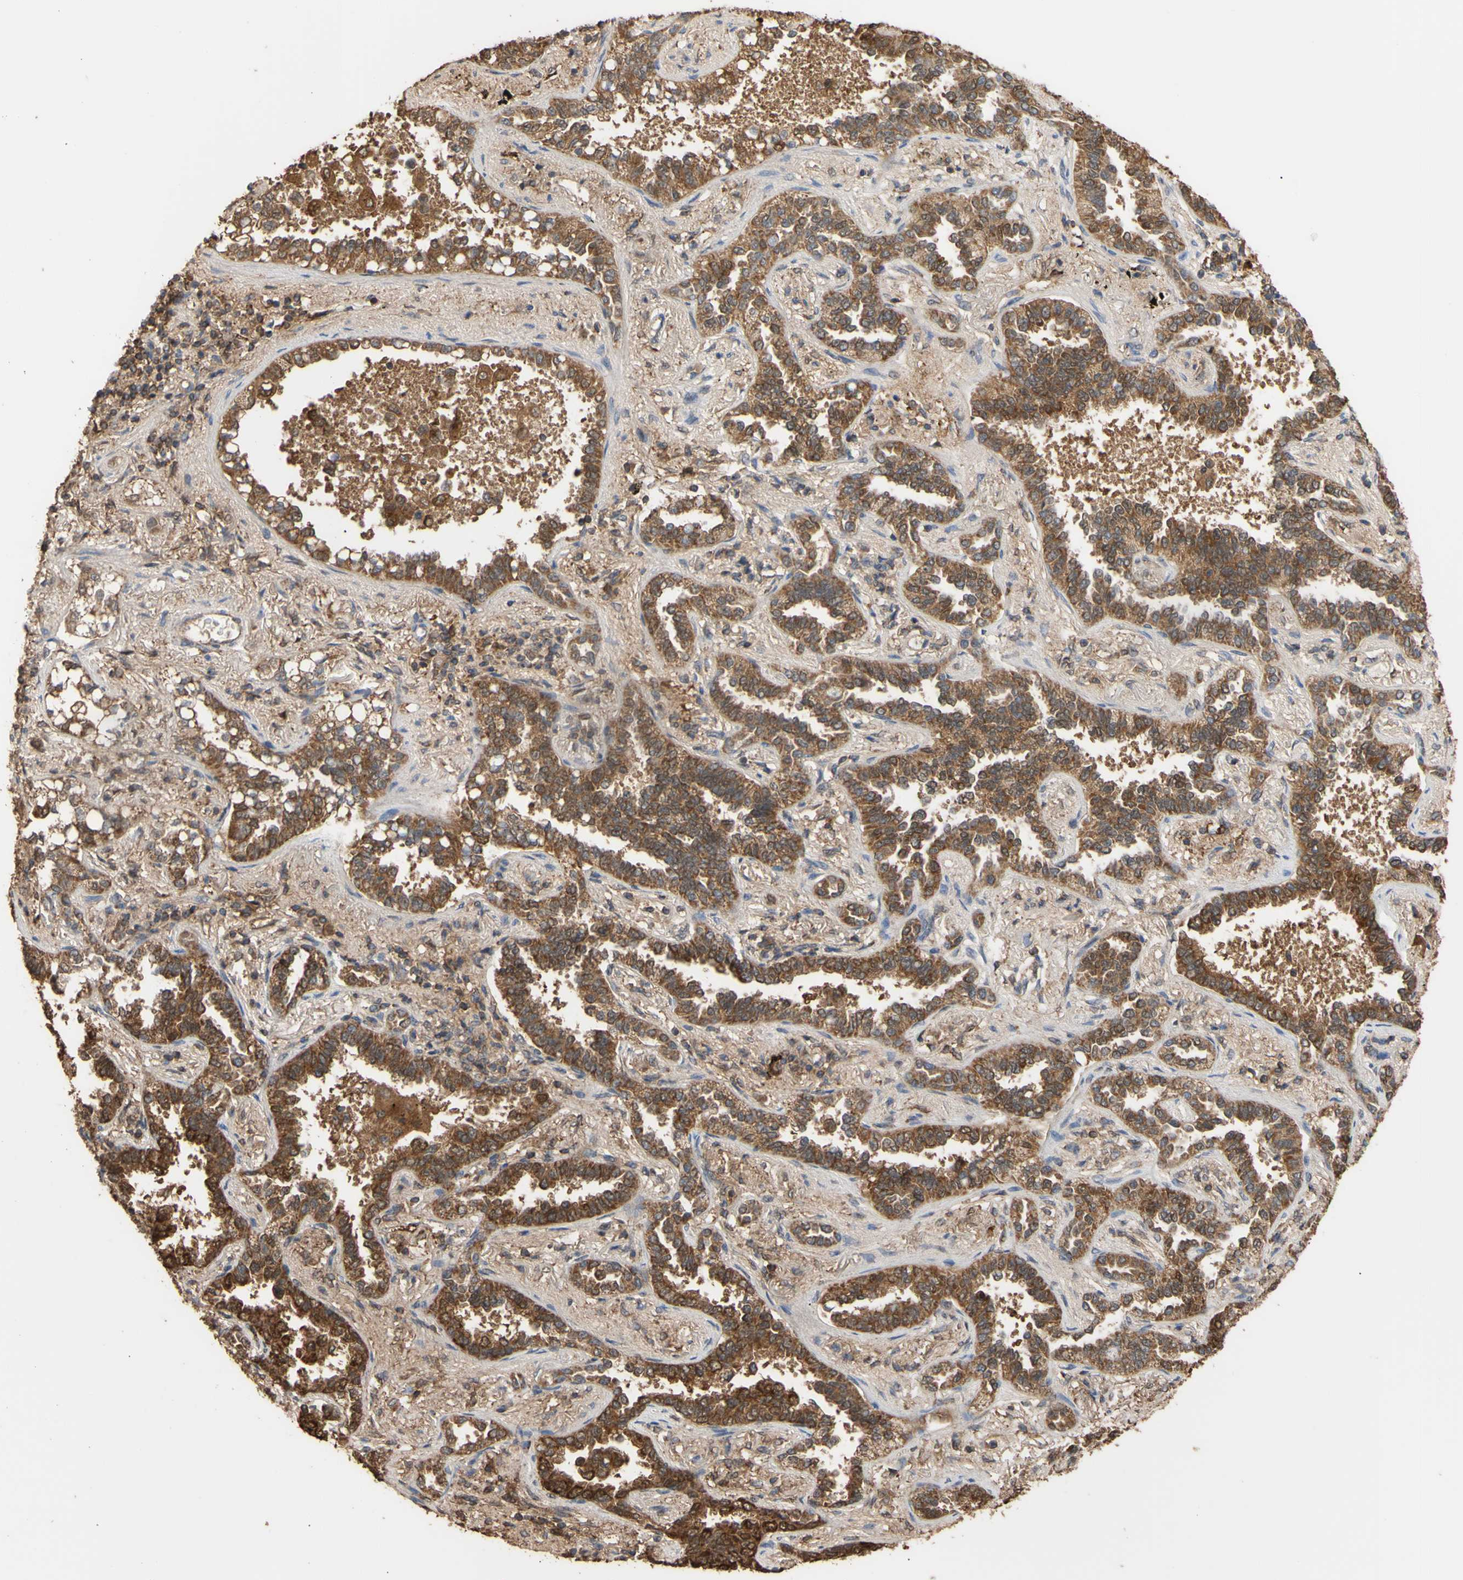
{"staining": {"intensity": "moderate", "quantity": ">75%", "location": "cytoplasmic/membranous"}, "tissue": "lung cancer", "cell_type": "Tumor cells", "image_type": "cancer", "snomed": [{"axis": "morphology", "description": "Normal tissue, NOS"}, {"axis": "morphology", "description": "Adenocarcinoma, NOS"}, {"axis": "topography", "description": "Lung"}], "caption": "Lung cancer was stained to show a protein in brown. There is medium levels of moderate cytoplasmic/membranous positivity in about >75% of tumor cells.", "gene": "ALDH9A1", "patient": {"sex": "male", "age": 59}}